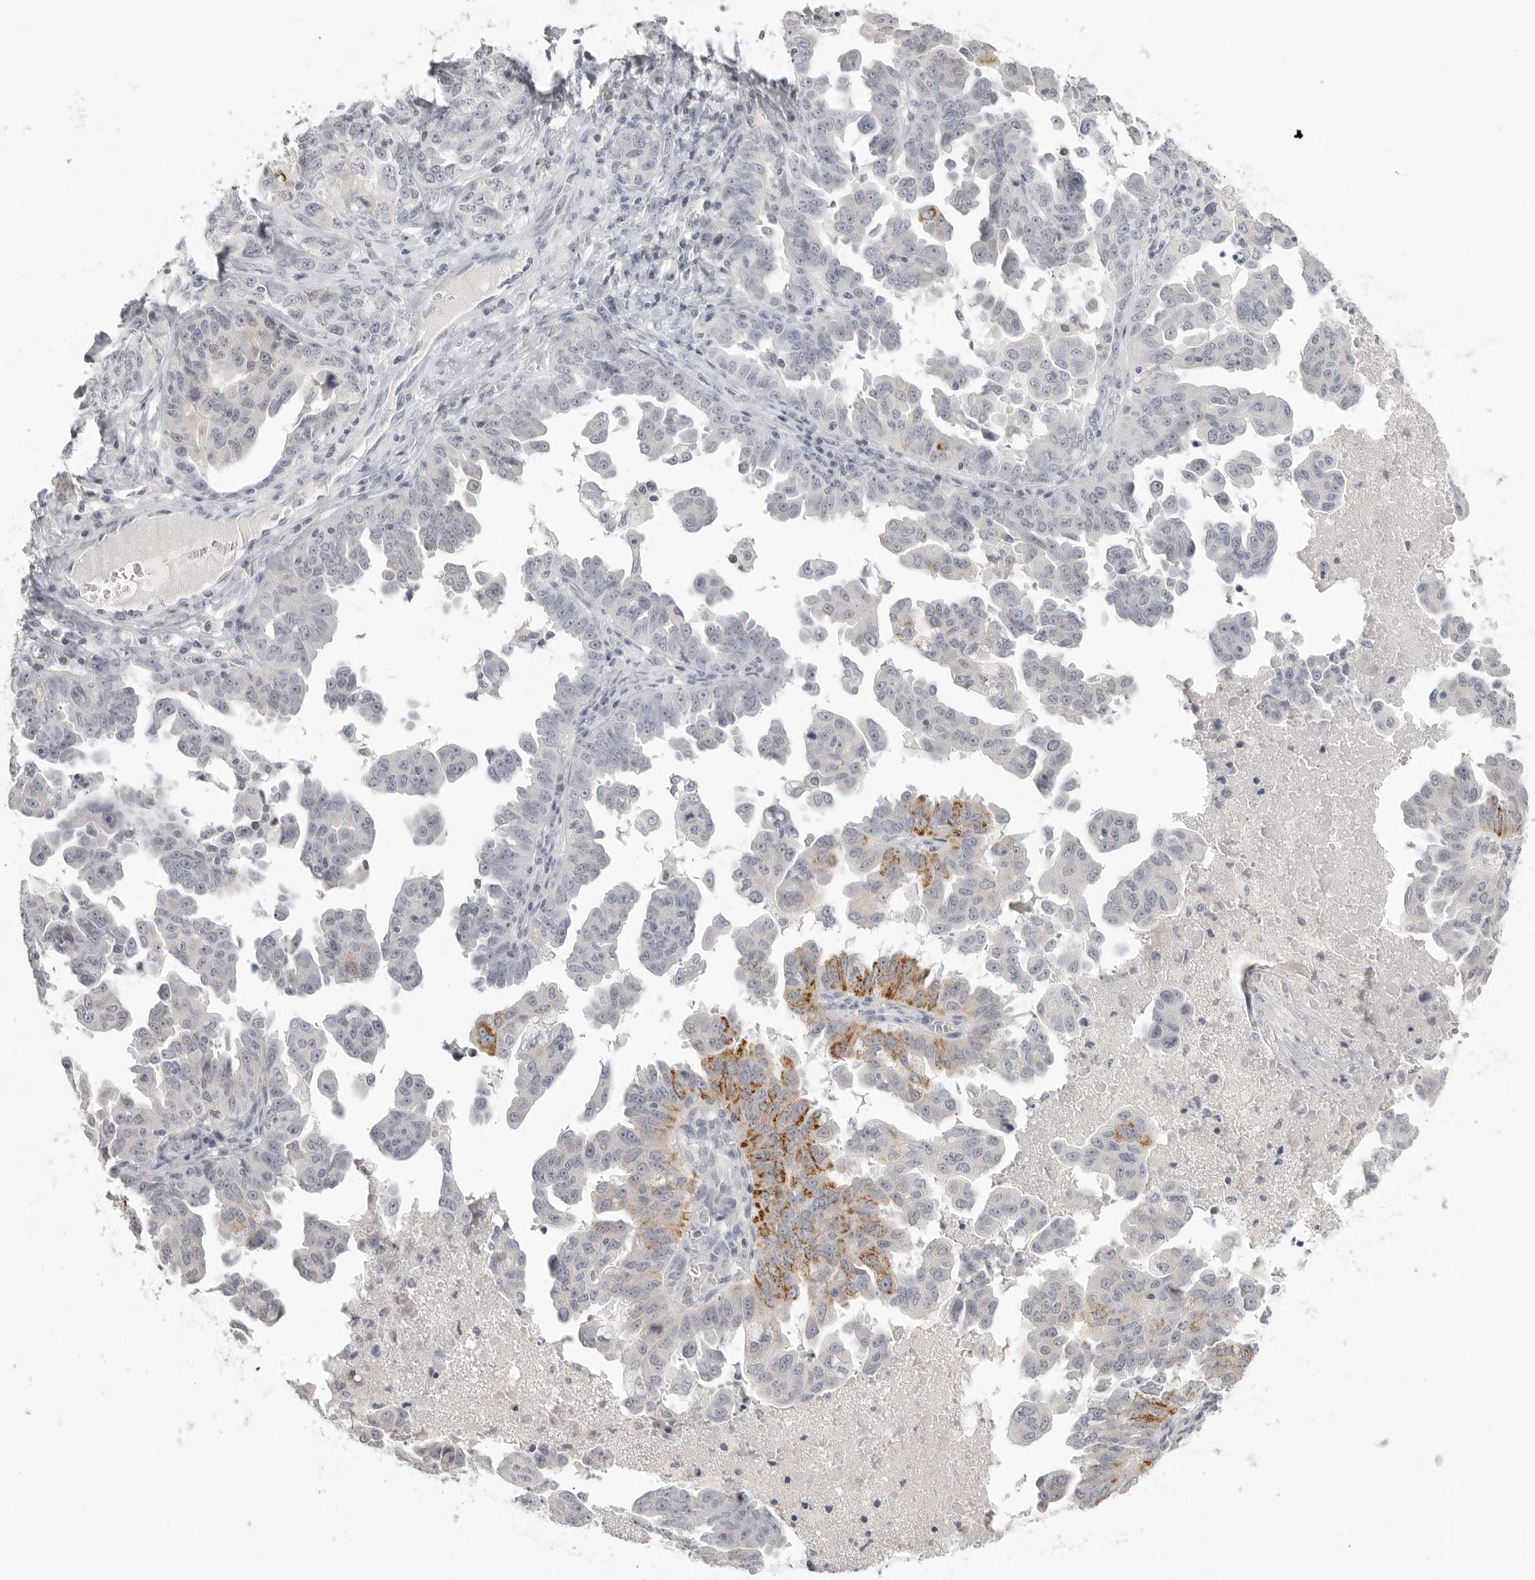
{"staining": {"intensity": "moderate", "quantity": "<25%", "location": "cytoplasmic/membranous"}, "tissue": "ovarian cancer", "cell_type": "Tumor cells", "image_type": "cancer", "snomed": [{"axis": "morphology", "description": "Carcinoma, endometroid"}, {"axis": "topography", "description": "Ovary"}], "caption": "Protein analysis of ovarian endometroid carcinoma tissue reveals moderate cytoplasmic/membranous staining in about <25% of tumor cells.", "gene": "HMGCS2", "patient": {"sex": "female", "age": 62}}